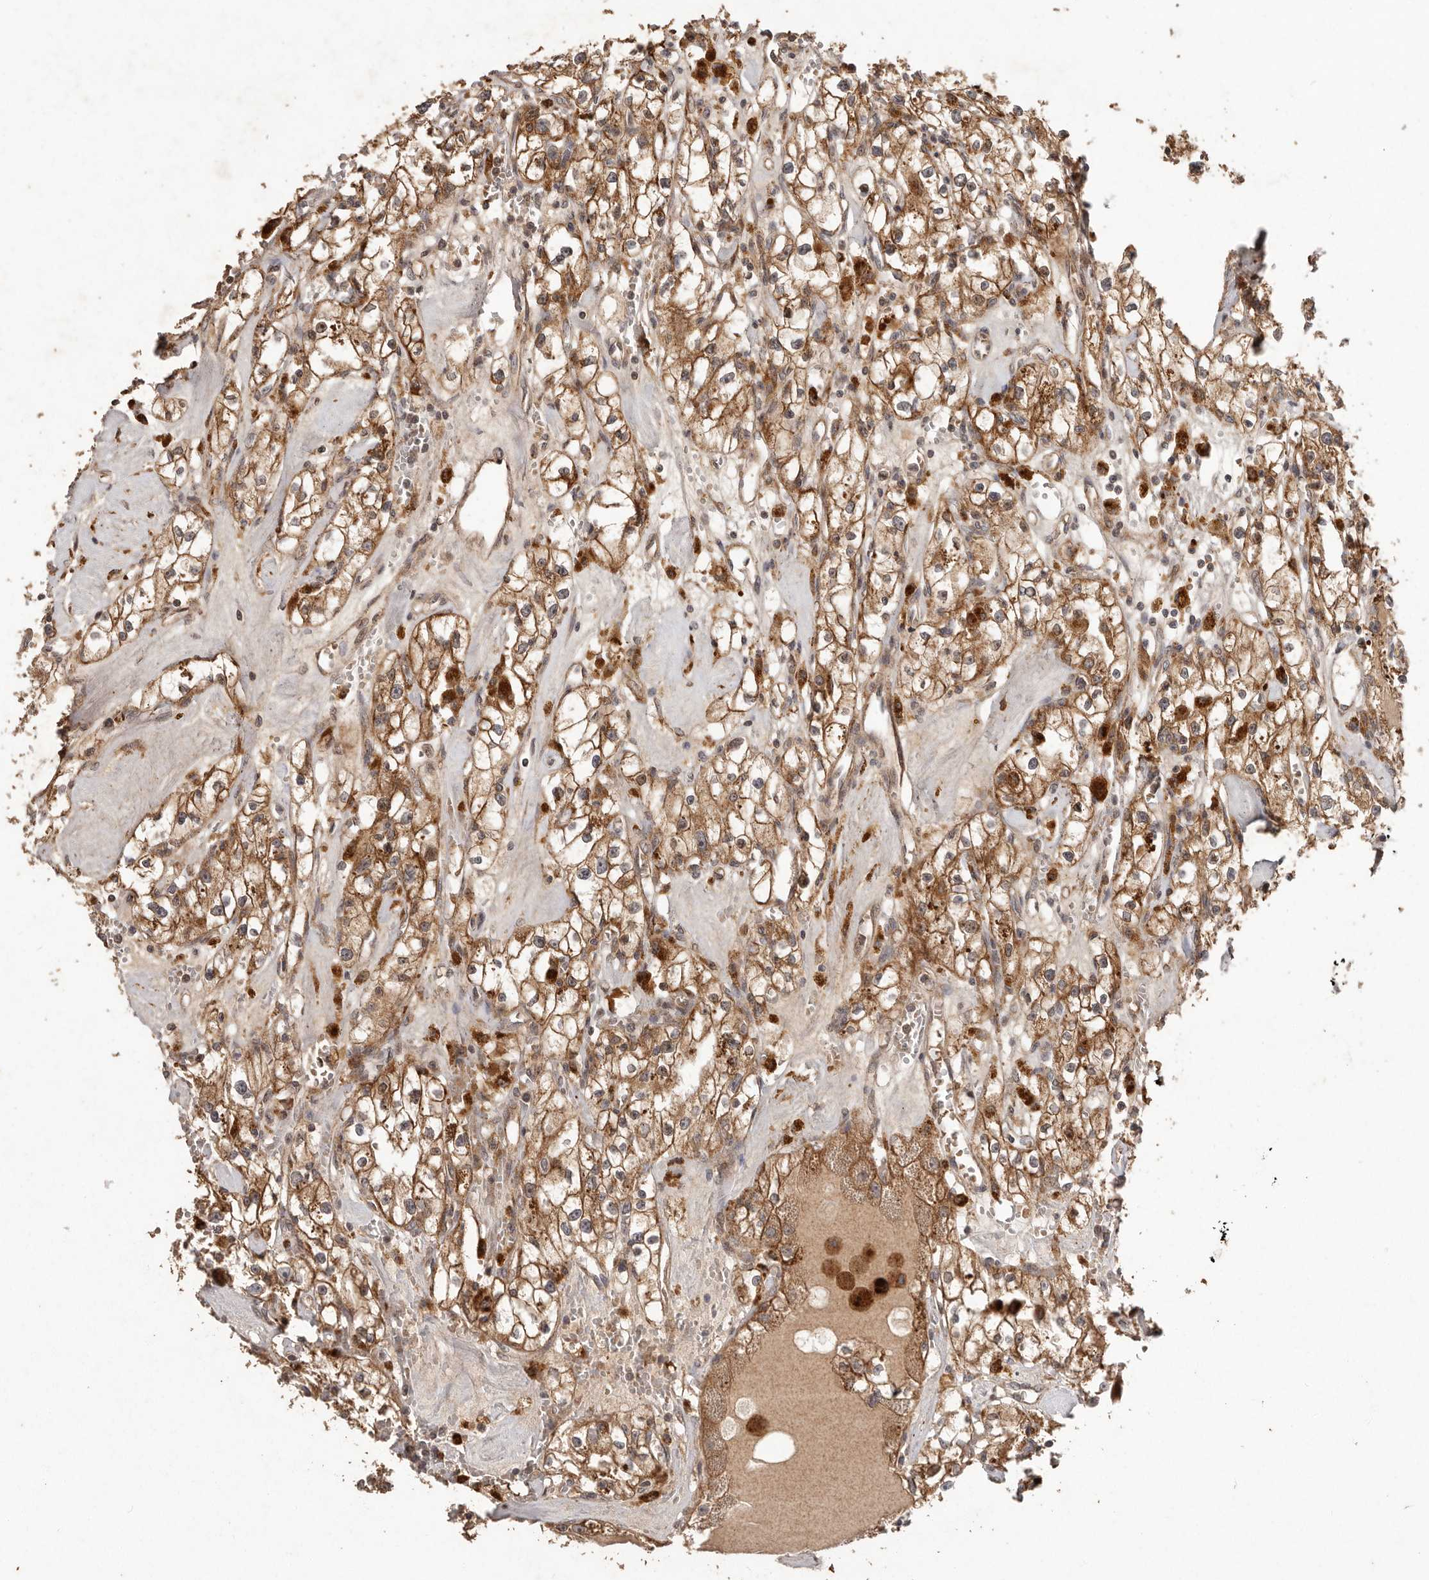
{"staining": {"intensity": "moderate", "quantity": ">75%", "location": "cytoplasmic/membranous"}, "tissue": "renal cancer", "cell_type": "Tumor cells", "image_type": "cancer", "snomed": [{"axis": "morphology", "description": "Adenocarcinoma, NOS"}, {"axis": "topography", "description": "Kidney"}], "caption": "About >75% of tumor cells in human renal cancer exhibit moderate cytoplasmic/membranous protein positivity as visualized by brown immunohistochemical staining.", "gene": "PLOD2", "patient": {"sex": "male", "age": 56}}